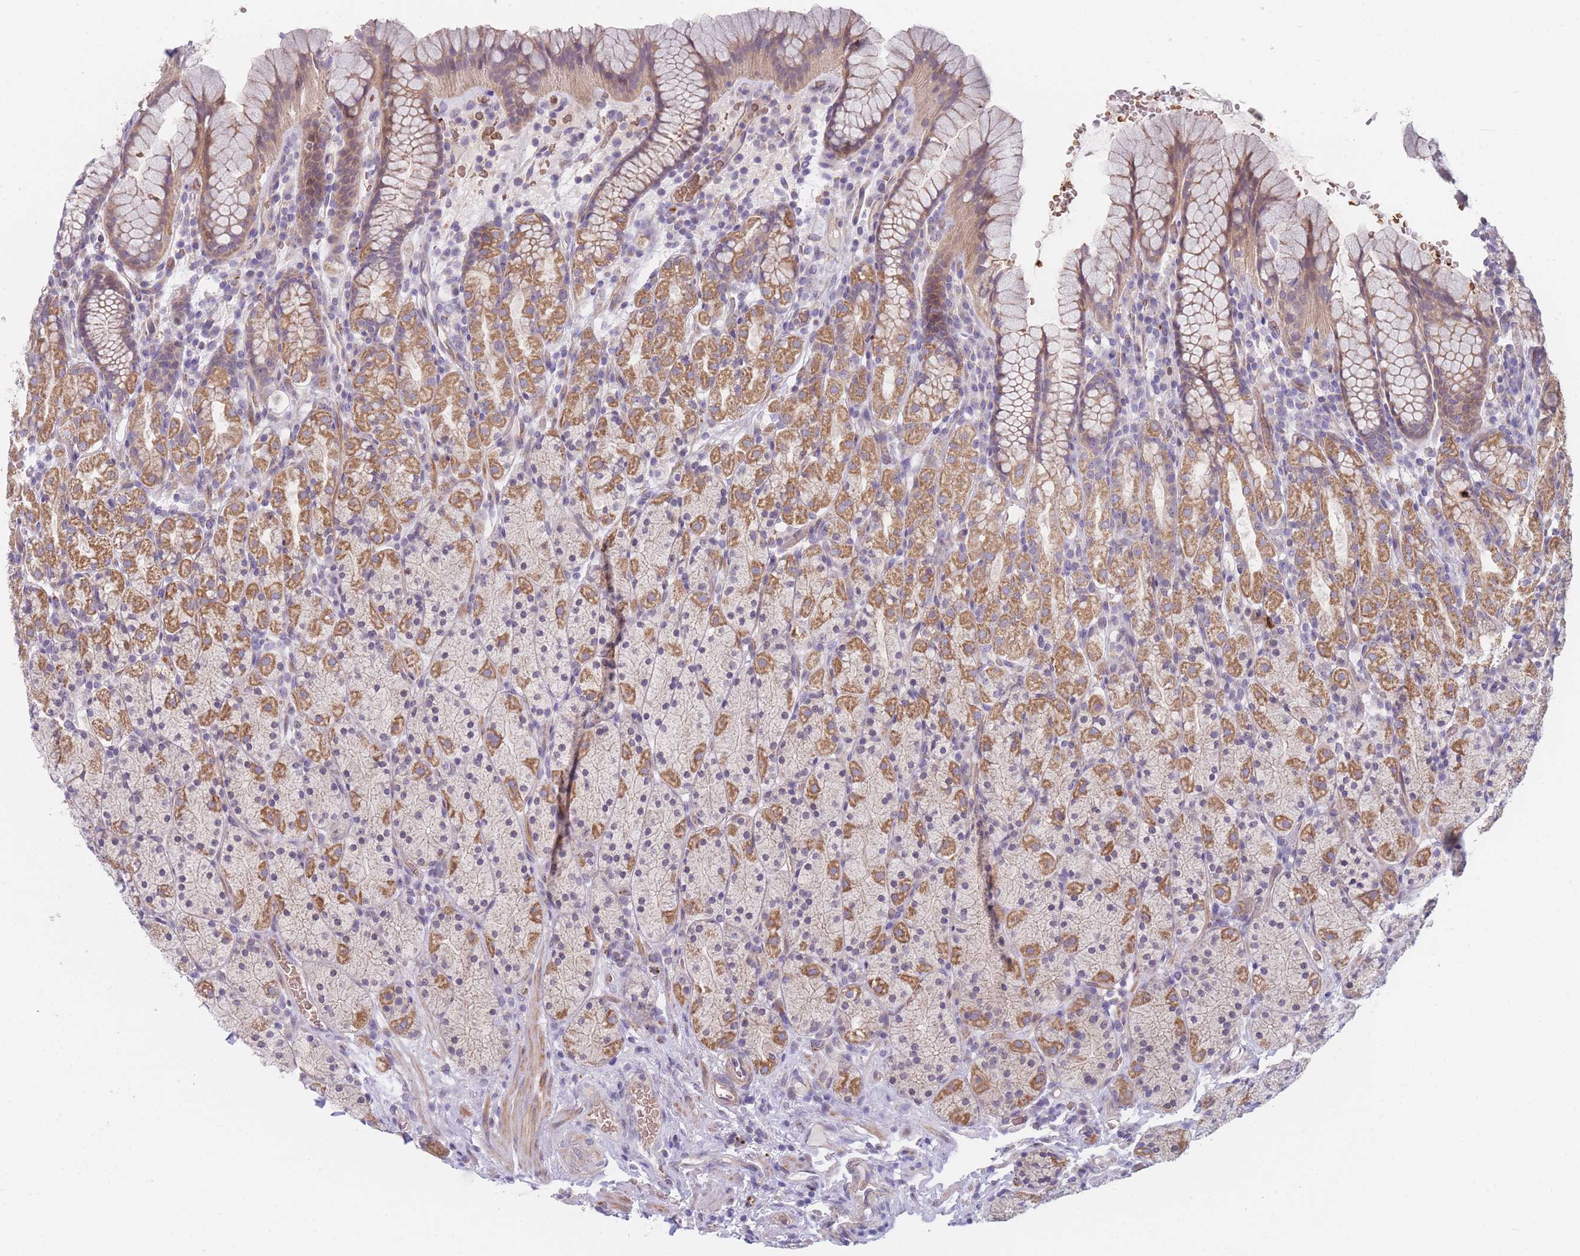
{"staining": {"intensity": "moderate", "quantity": "25%-75%", "location": "cytoplasmic/membranous"}, "tissue": "stomach", "cell_type": "Glandular cells", "image_type": "normal", "snomed": [{"axis": "morphology", "description": "Normal tissue, NOS"}, {"axis": "topography", "description": "Stomach, upper"}, {"axis": "topography", "description": "Stomach"}], "caption": "This micrograph exhibits immunohistochemistry (IHC) staining of benign human stomach, with medium moderate cytoplasmic/membranous staining in approximately 25%-75% of glandular cells.", "gene": "SMPD4", "patient": {"sex": "male", "age": 62}}